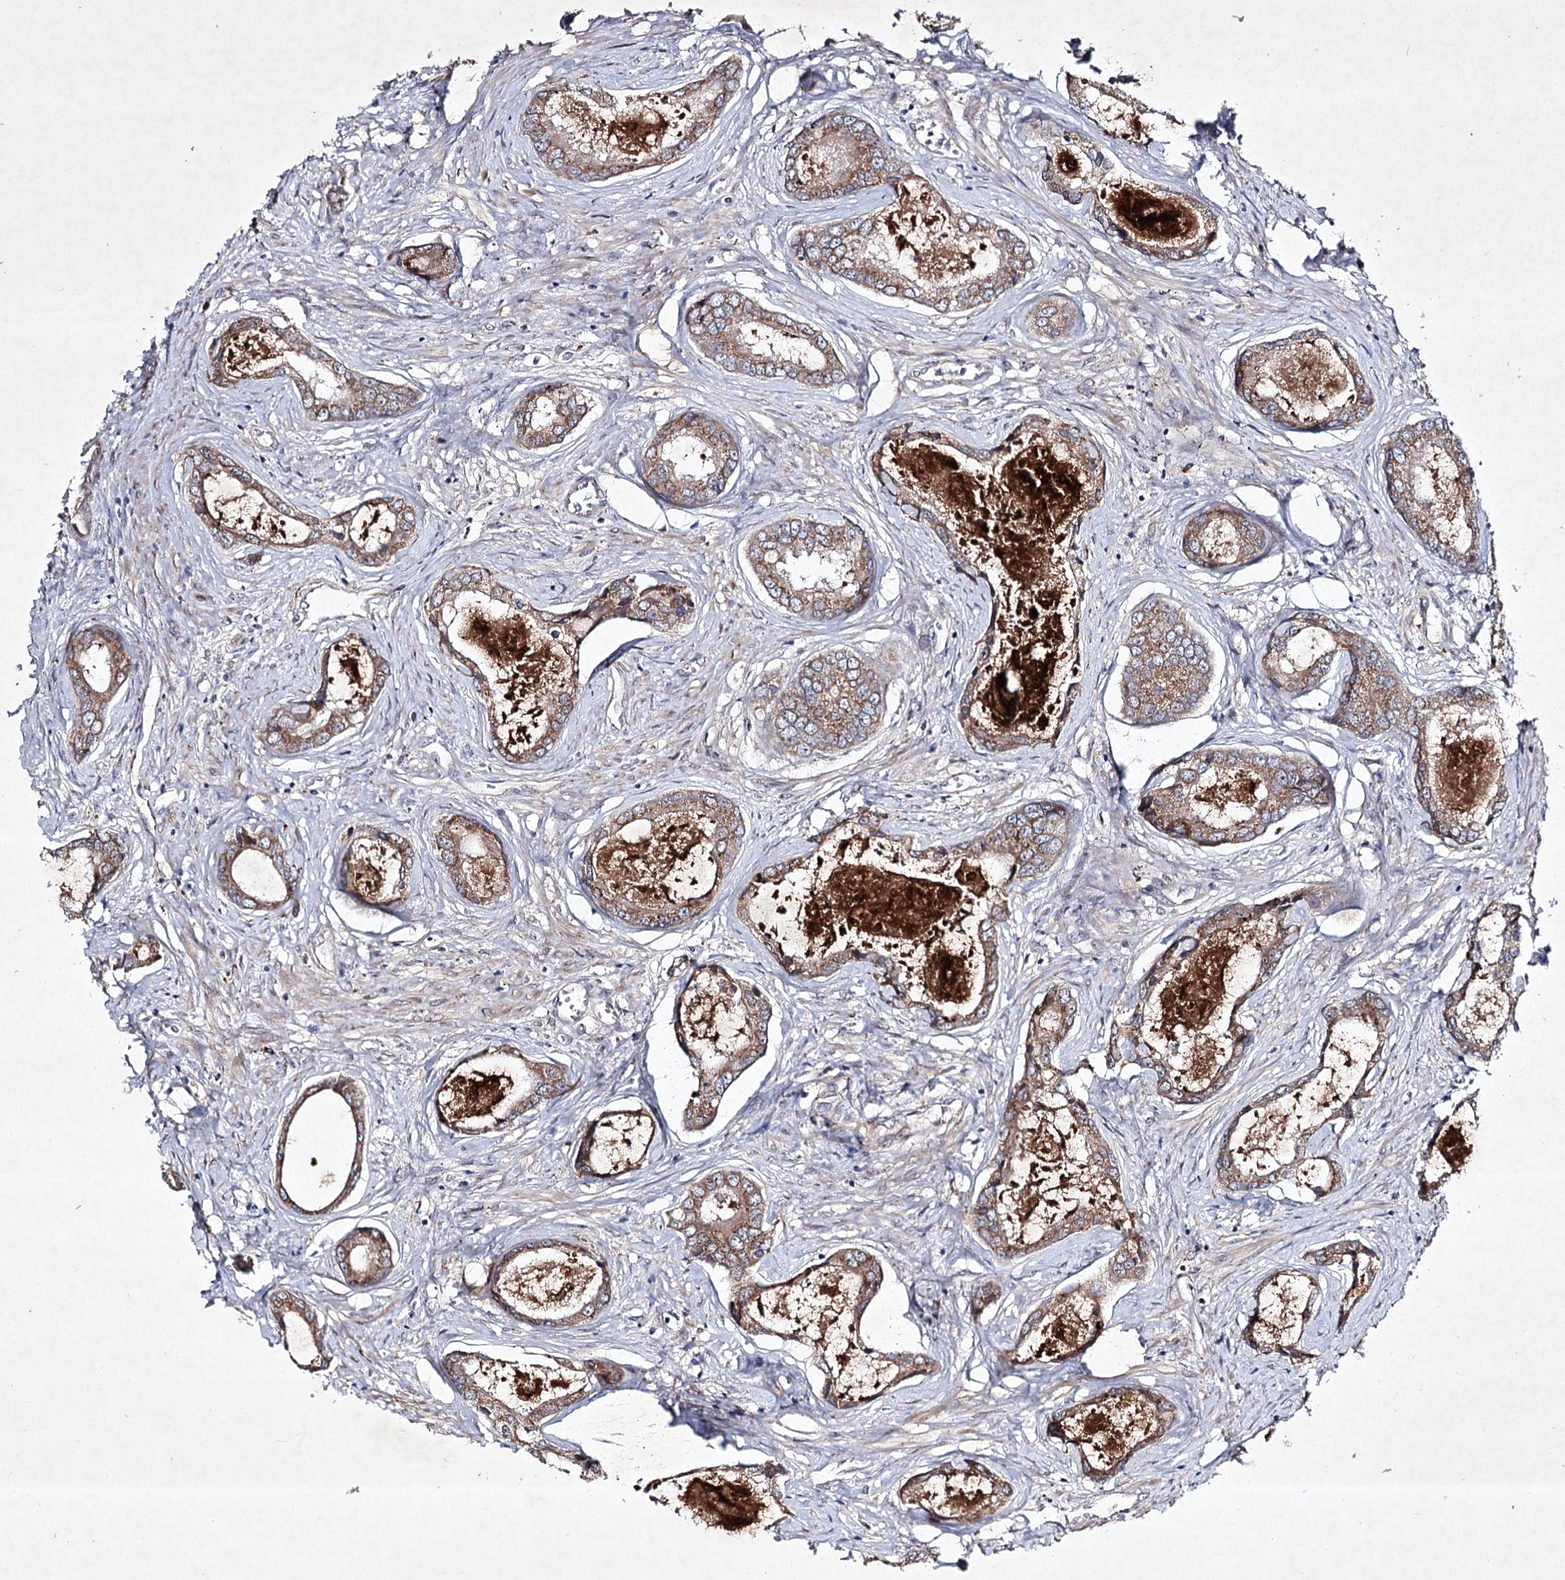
{"staining": {"intensity": "moderate", "quantity": ">75%", "location": "cytoplasmic/membranous"}, "tissue": "prostate cancer", "cell_type": "Tumor cells", "image_type": "cancer", "snomed": [{"axis": "morphology", "description": "Adenocarcinoma, Low grade"}, {"axis": "topography", "description": "Prostate"}], "caption": "Immunohistochemical staining of low-grade adenocarcinoma (prostate) reveals medium levels of moderate cytoplasmic/membranous protein expression in about >75% of tumor cells. The protein of interest is stained brown, and the nuclei are stained in blue (DAB IHC with brightfield microscopy, high magnification).", "gene": "ALG9", "patient": {"sex": "male", "age": 68}}